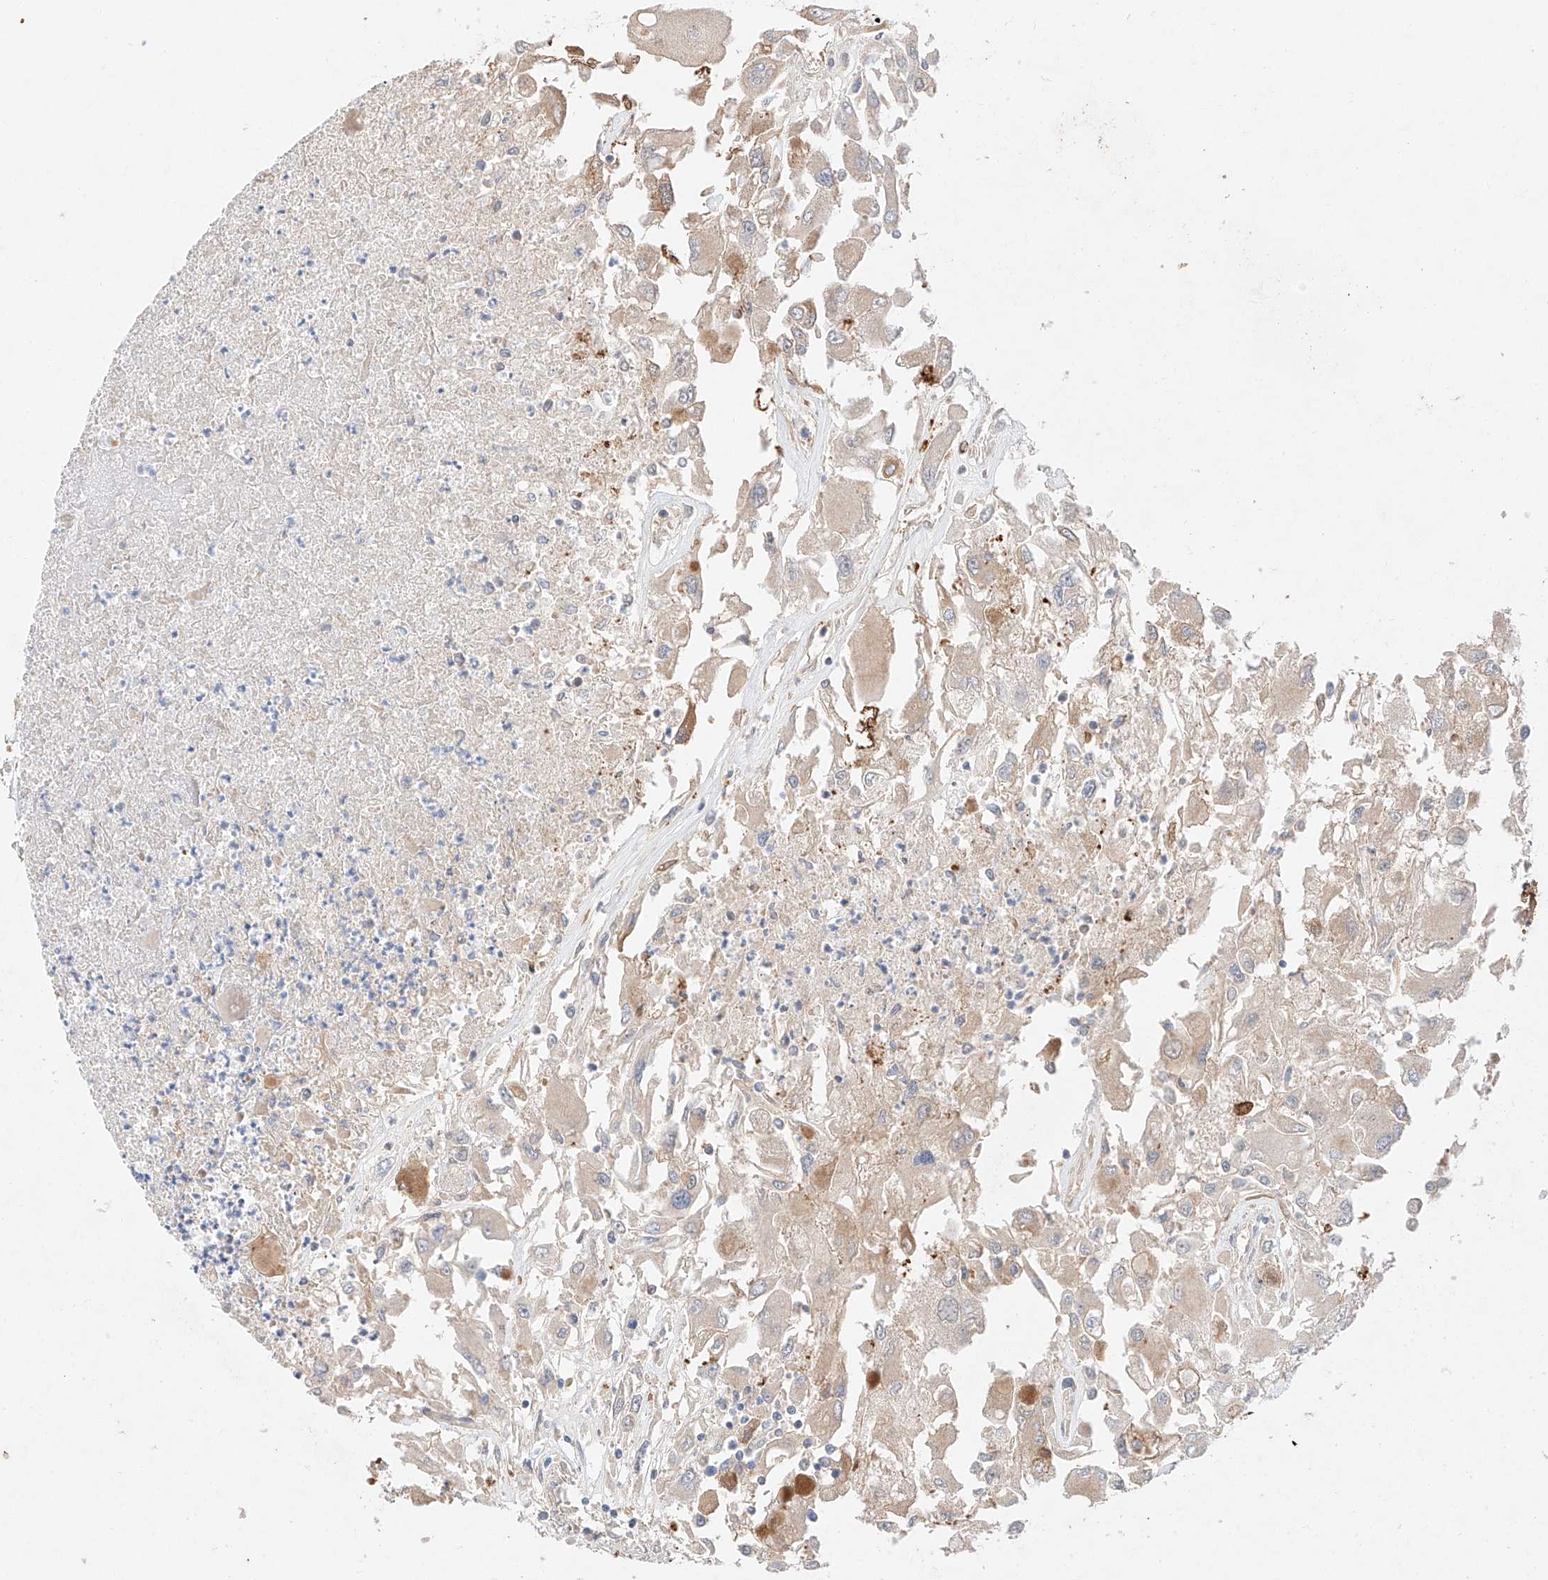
{"staining": {"intensity": "moderate", "quantity": "<25%", "location": "cytoplasmic/membranous"}, "tissue": "renal cancer", "cell_type": "Tumor cells", "image_type": "cancer", "snomed": [{"axis": "morphology", "description": "Adenocarcinoma, NOS"}, {"axis": "topography", "description": "Kidney"}], "caption": "Moderate cytoplasmic/membranous protein expression is seen in approximately <25% of tumor cells in renal cancer (adenocarcinoma).", "gene": "GCNT1", "patient": {"sex": "female", "age": 52}}